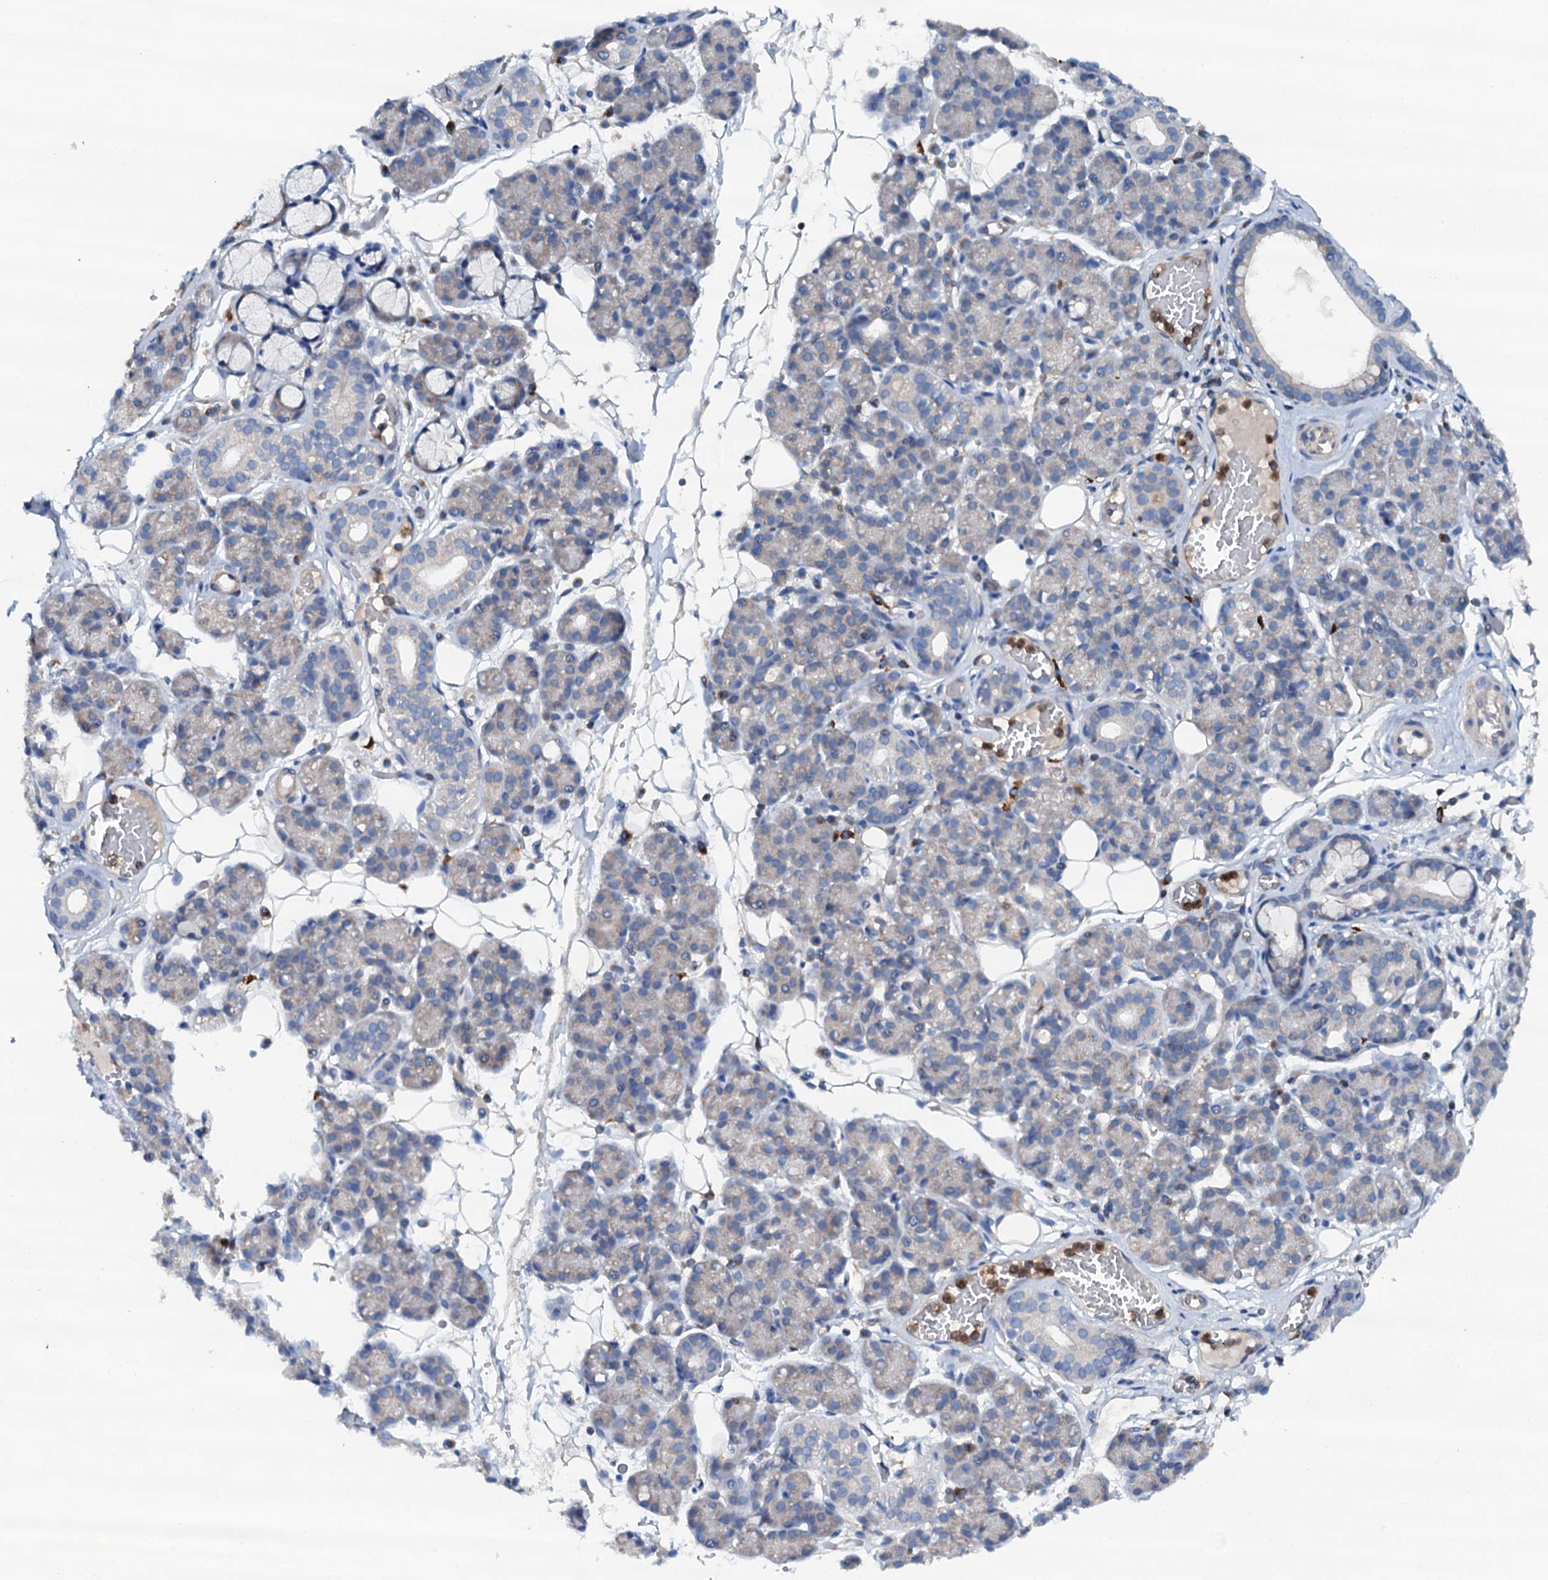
{"staining": {"intensity": "negative", "quantity": "none", "location": "none"}, "tissue": "salivary gland", "cell_type": "Glandular cells", "image_type": "normal", "snomed": [{"axis": "morphology", "description": "Normal tissue, NOS"}, {"axis": "topography", "description": "Salivary gland"}], "caption": "Histopathology image shows no significant protein expression in glandular cells of normal salivary gland.", "gene": "GRK2", "patient": {"sex": "male", "age": 63}}